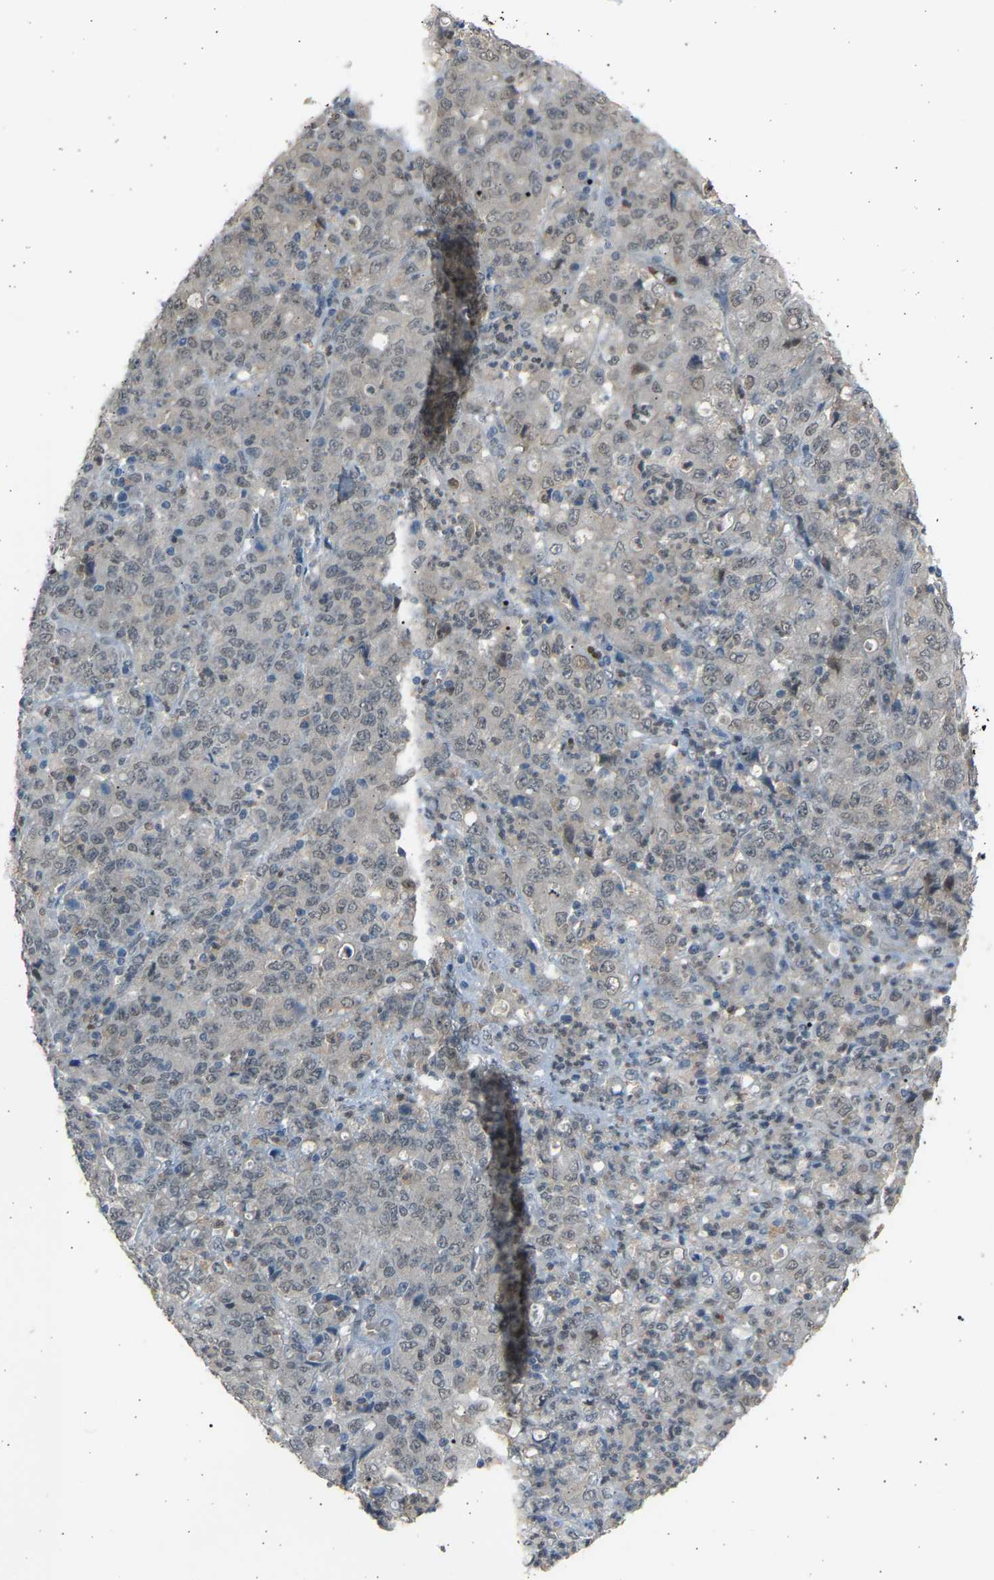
{"staining": {"intensity": "weak", "quantity": "<25%", "location": "nuclear"}, "tissue": "stomach cancer", "cell_type": "Tumor cells", "image_type": "cancer", "snomed": [{"axis": "morphology", "description": "Adenocarcinoma, NOS"}, {"axis": "topography", "description": "Stomach, lower"}], "caption": "The image demonstrates no staining of tumor cells in stomach adenocarcinoma. (Immunohistochemistry (ihc), brightfield microscopy, high magnification).", "gene": "BIRC2", "patient": {"sex": "female", "age": 71}}